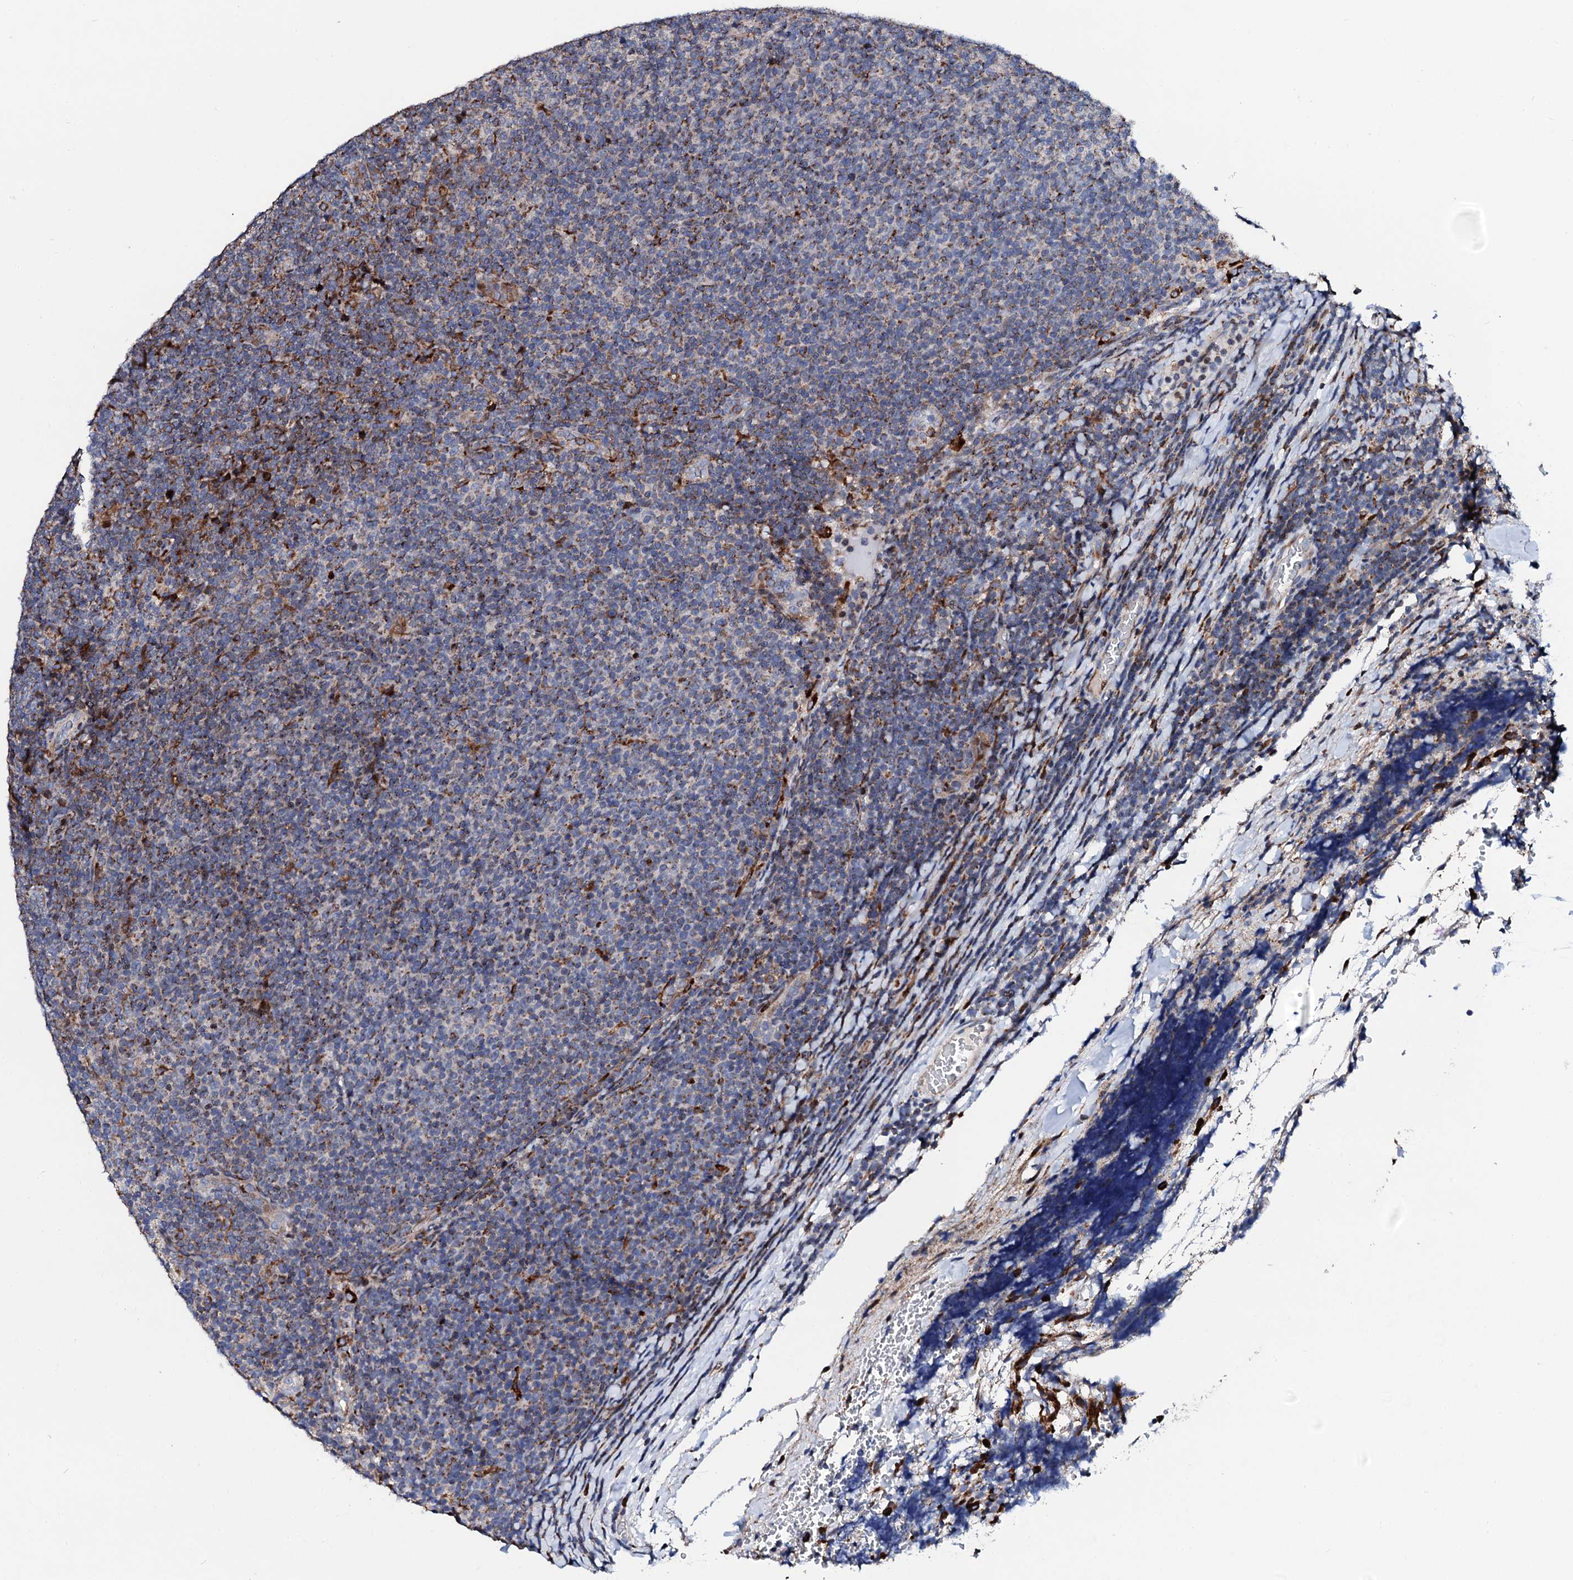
{"staining": {"intensity": "moderate", "quantity": "25%-75%", "location": "cytoplasmic/membranous"}, "tissue": "lymphoma", "cell_type": "Tumor cells", "image_type": "cancer", "snomed": [{"axis": "morphology", "description": "Malignant lymphoma, non-Hodgkin's type, Low grade"}, {"axis": "topography", "description": "Lymph node"}], "caption": "Protein expression analysis of lymphoma exhibits moderate cytoplasmic/membranous staining in approximately 25%-75% of tumor cells.", "gene": "TCIRG1", "patient": {"sex": "male", "age": 66}}